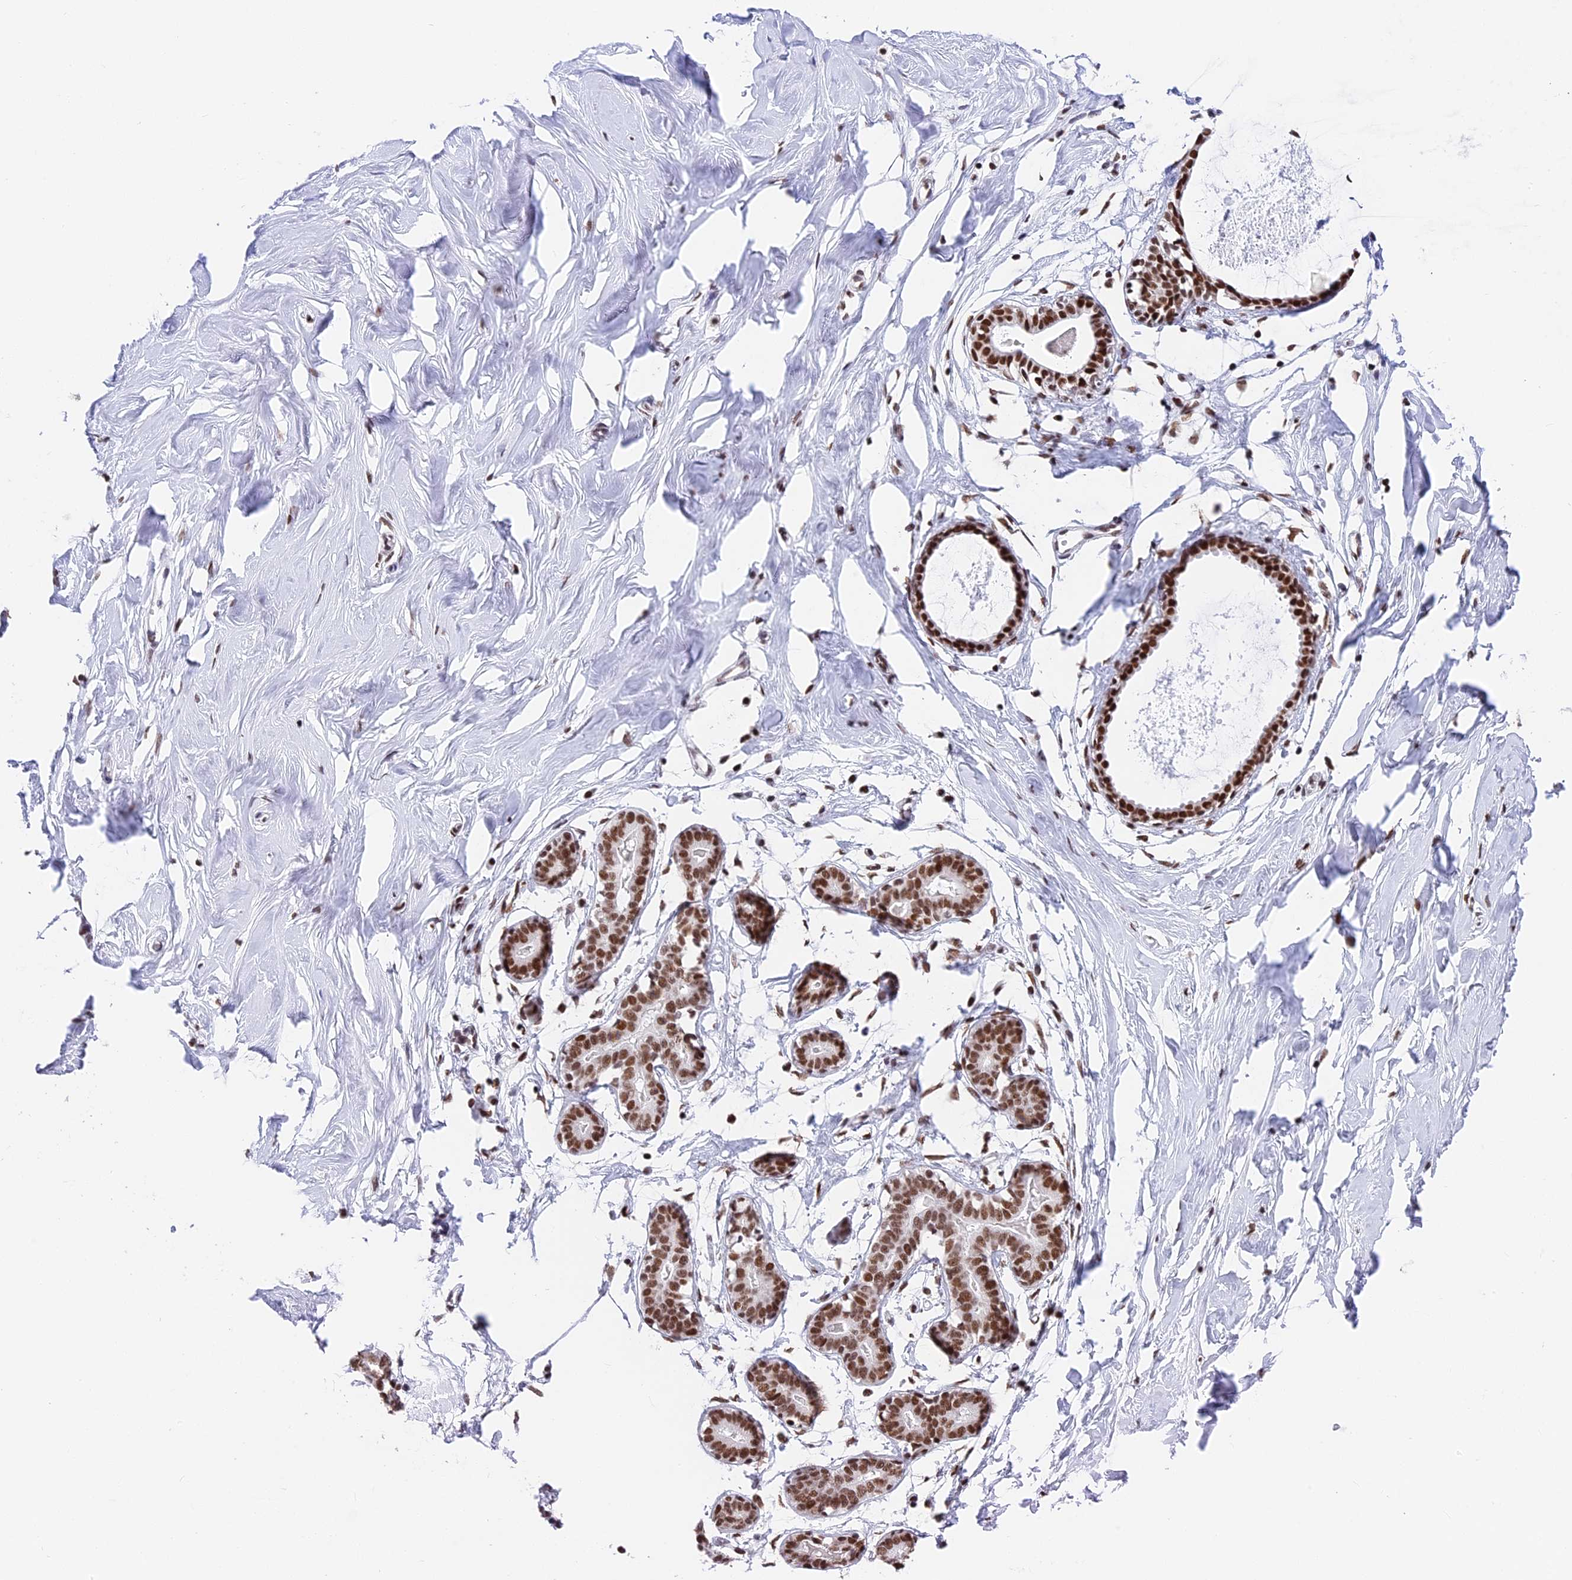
{"staining": {"intensity": "moderate", "quantity": ">75%", "location": "nuclear"}, "tissue": "breast", "cell_type": "Adipocytes", "image_type": "normal", "snomed": [{"axis": "morphology", "description": "Normal tissue, NOS"}, {"axis": "morphology", "description": "Adenoma, NOS"}, {"axis": "topography", "description": "Breast"}], "caption": "An IHC micrograph of normal tissue is shown. Protein staining in brown labels moderate nuclear positivity in breast within adipocytes.", "gene": "SBNO1", "patient": {"sex": "female", "age": 23}}